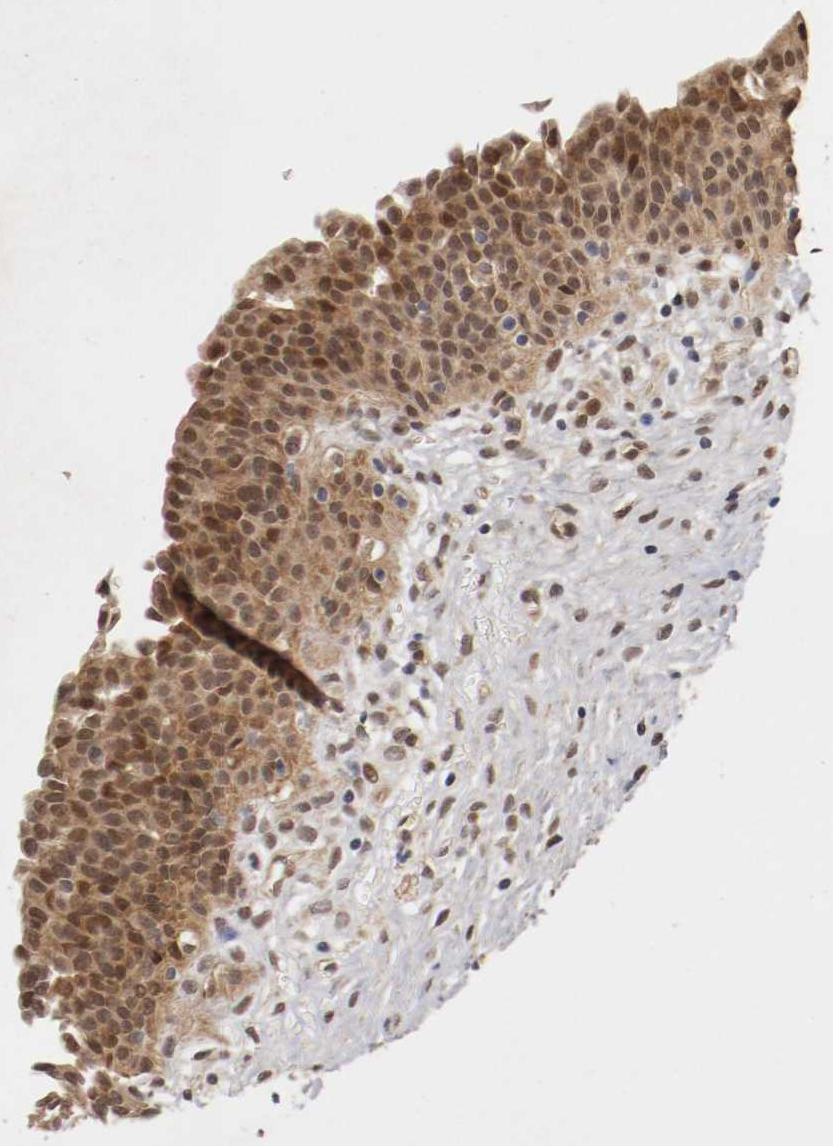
{"staining": {"intensity": "moderate", "quantity": ">75%", "location": "cytoplasmic/membranous,nuclear"}, "tissue": "urinary bladder", "cell_type": "Urothelial cells", "image_type": "normal", "snomed": [{"axis": "morphology", "description": "Normal tissue, NOS"}, {"axis": "morphology", "description": "Dysplasia, NOS"}, {"axis": "topography", "description": "Urinary bladder"}], "caption": "DAB immunohistochemical staining of normal urinary bladder demonstrates moderate cytoplasmic/membranous,nuclear protein expression in approximately >75% of urothelial cells.", "gene": "DNMT3B", "patient": {"sex": "male", "age": 35}}